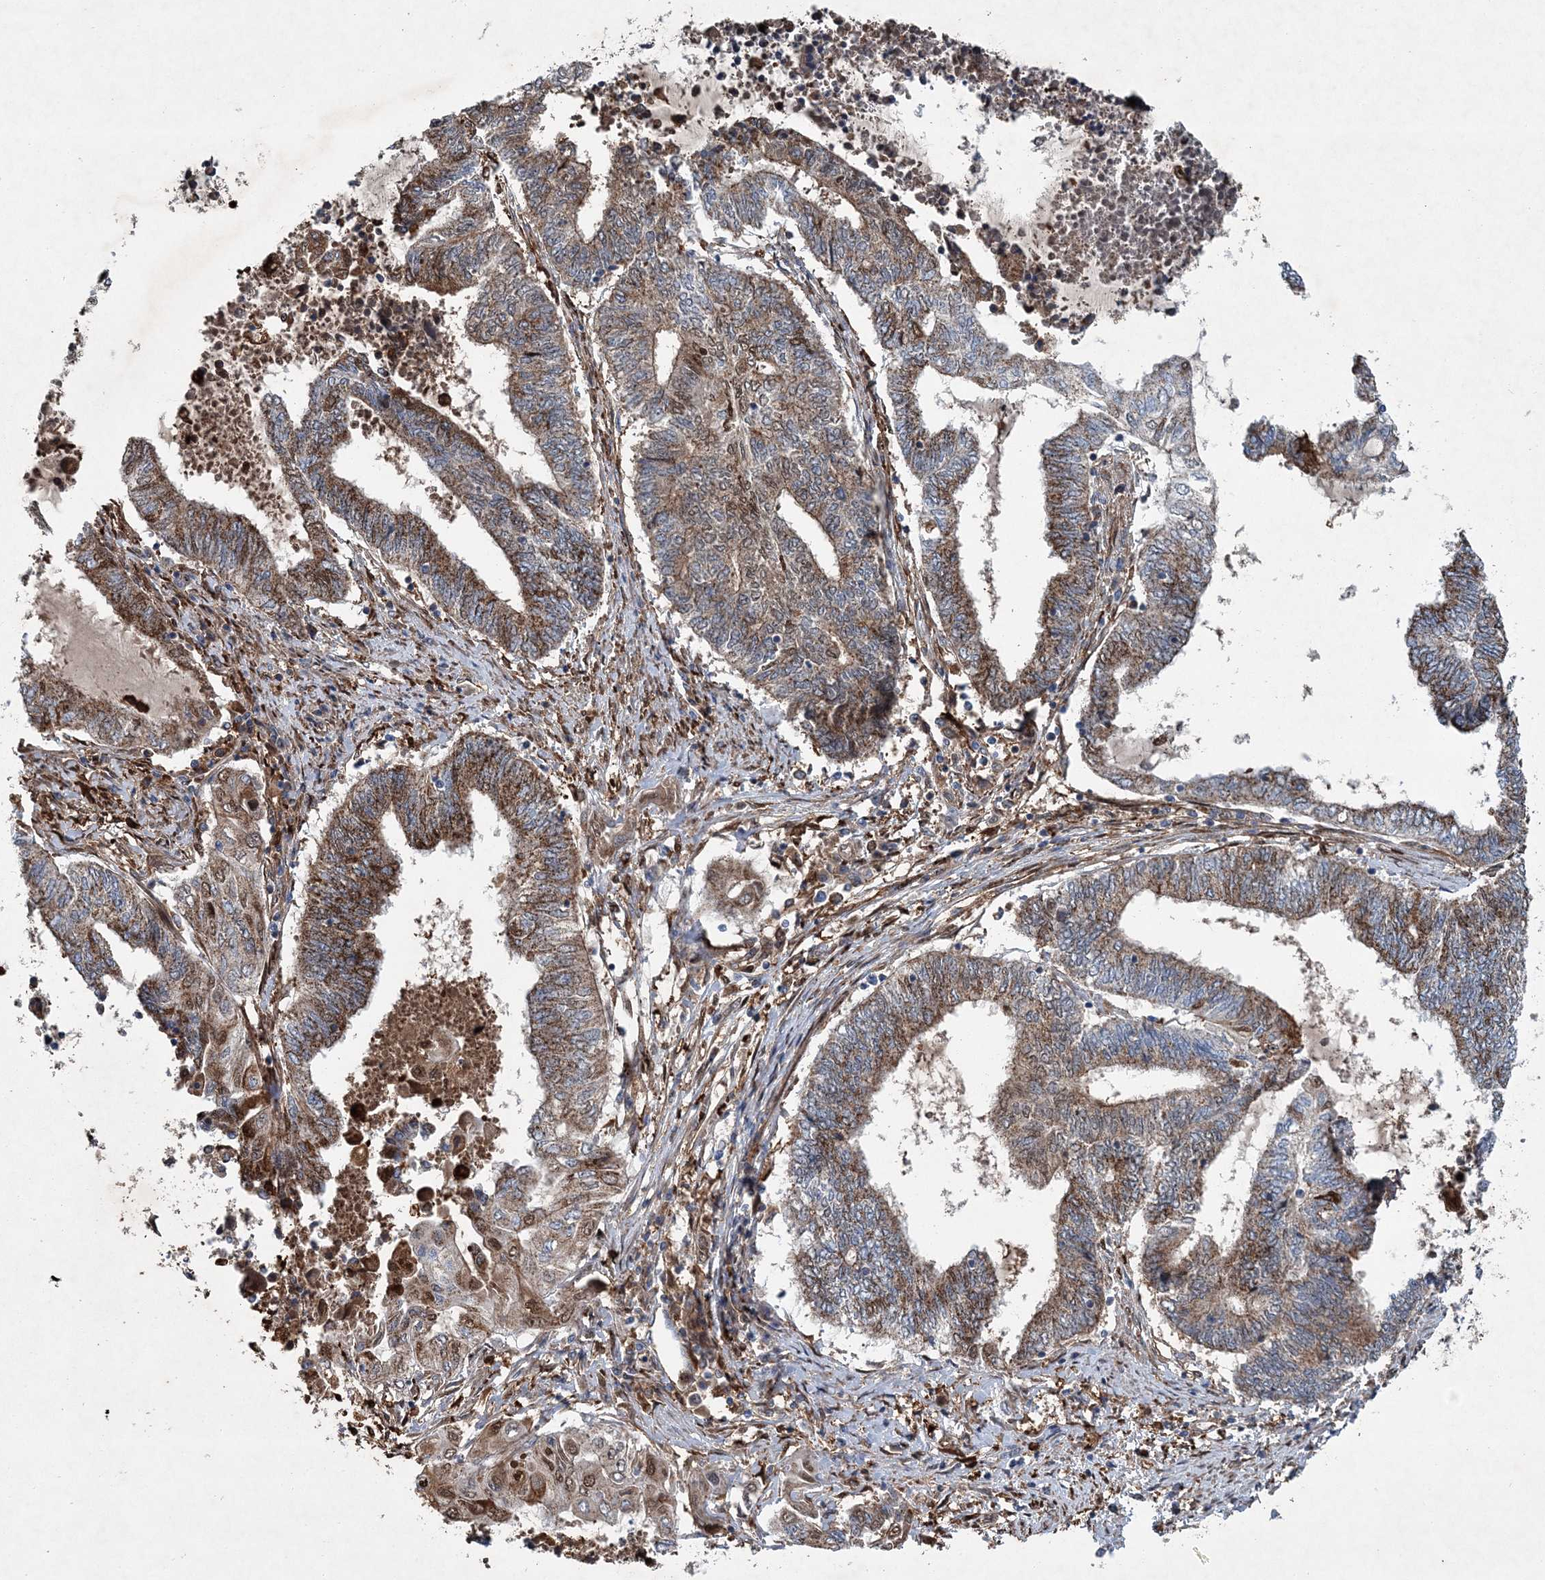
{"staining": {"intensity": "moderate", "quantity": ">75%", "location": "cytoplasmic/membranous"}, "tissue": "endometrial cancer", "cell_type": "Tumor cells", "image_type": "cancer", "snomed": [{"axis": "morphology", "description": "Adenocarcinoma, NOS"}, {"axis": "topography", "description": "Uterus"}, {"axis": "topography", "description": "Endometrium"}], "caption": "DAB (3,3'-diaminobenzidine) immunohistochemical staining of human endometrial cancer reveals moderate cytoplasmic/membranous protein staining in about >75% of tumor cells.", "gene": "SPOPL", "patient": {"sex": "female", "age": 70}}